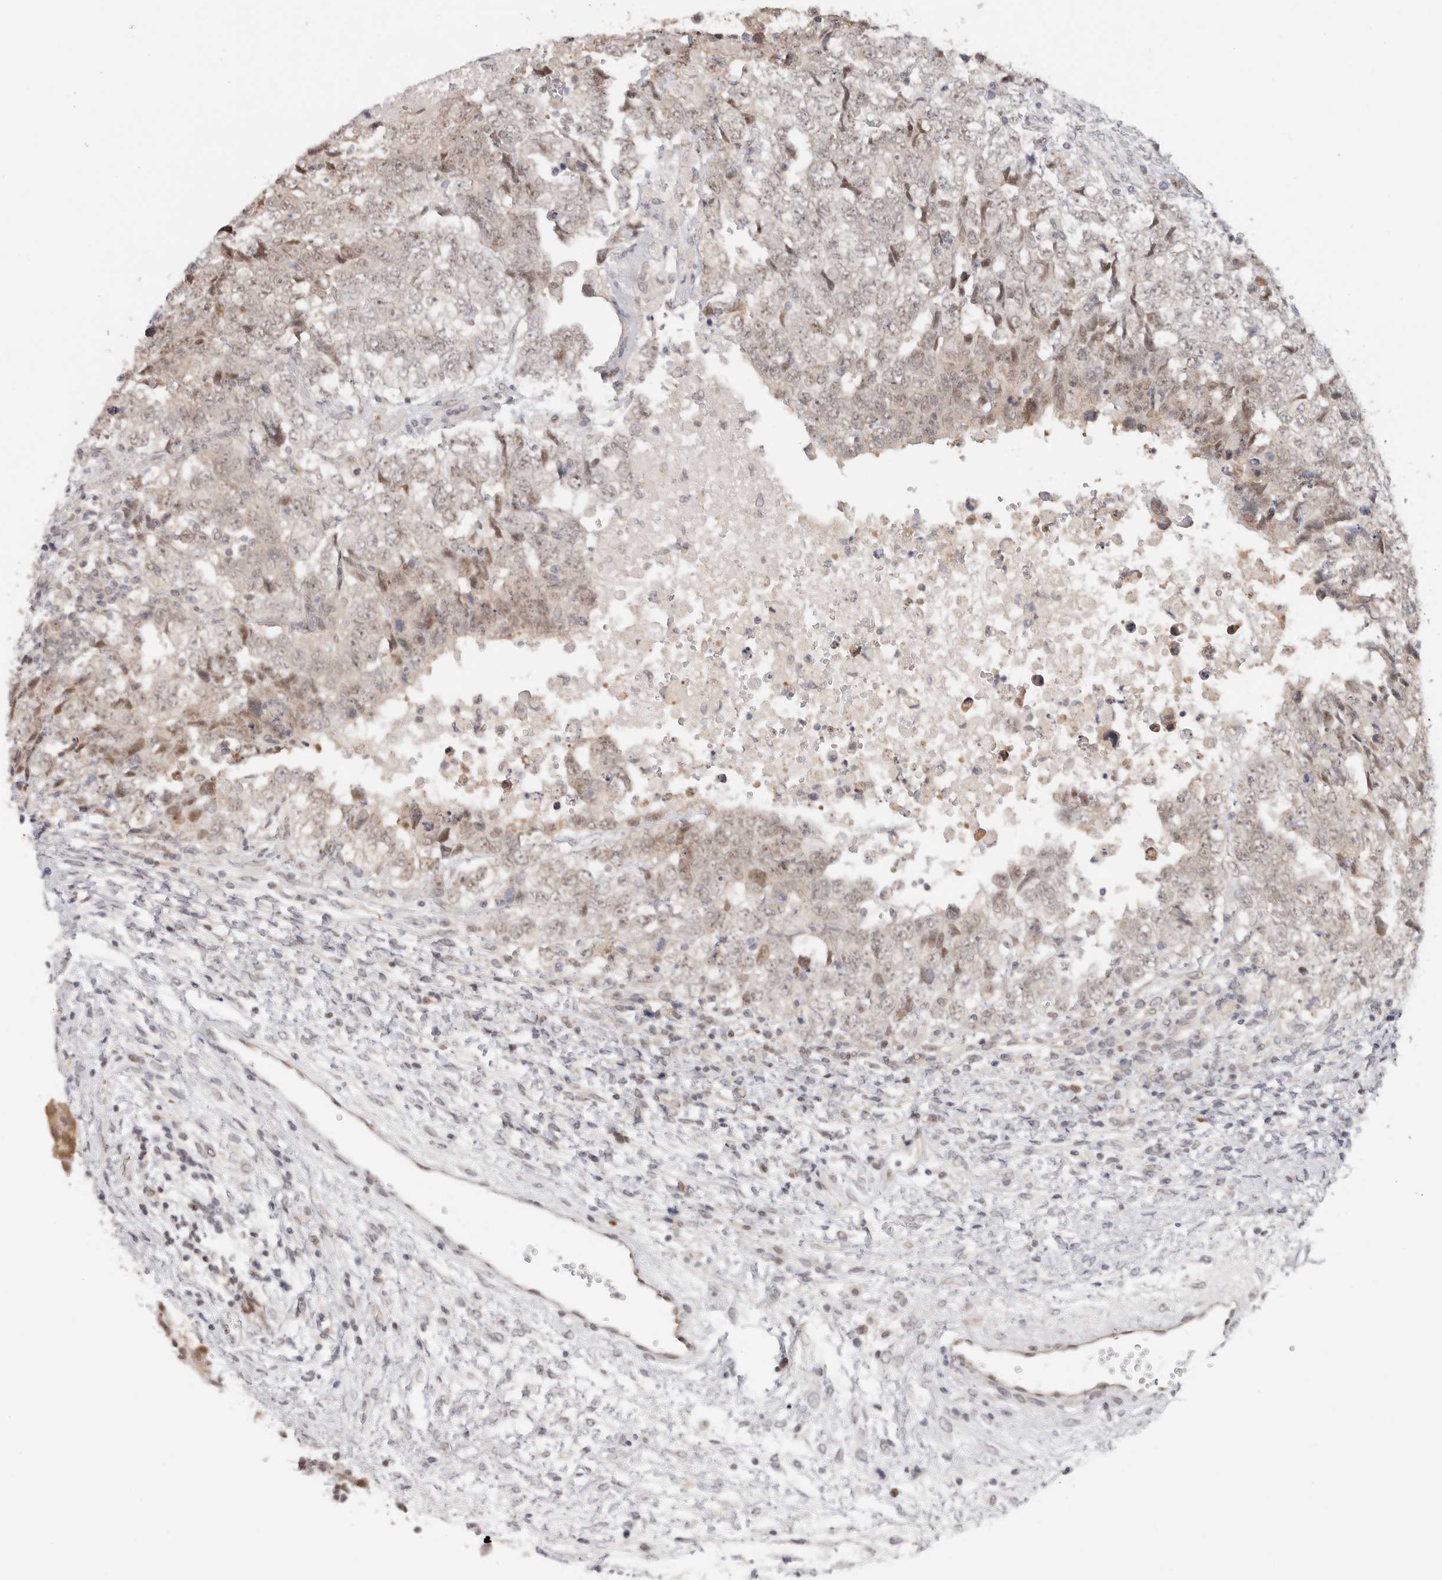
{"staining": {"intensity": "weak", "quantity": "25%-75%", "location": "cytoplasmic/membranous,nuclear"}, "tissue": "testis cancer", "cell_type": "Tumor cells", "image_type": "cancer", "snomed": [{"axis": "morphology", "description": "Carcinoma, Embryonal, NOS"}, {"axis": "topography", "description": "Testis"}], "caption": "Human testis cancer stained with a protein marker displays weak staining in tumor cells.", "gene": "LARP7", "patient": {"sex": "male", "age": 37}}